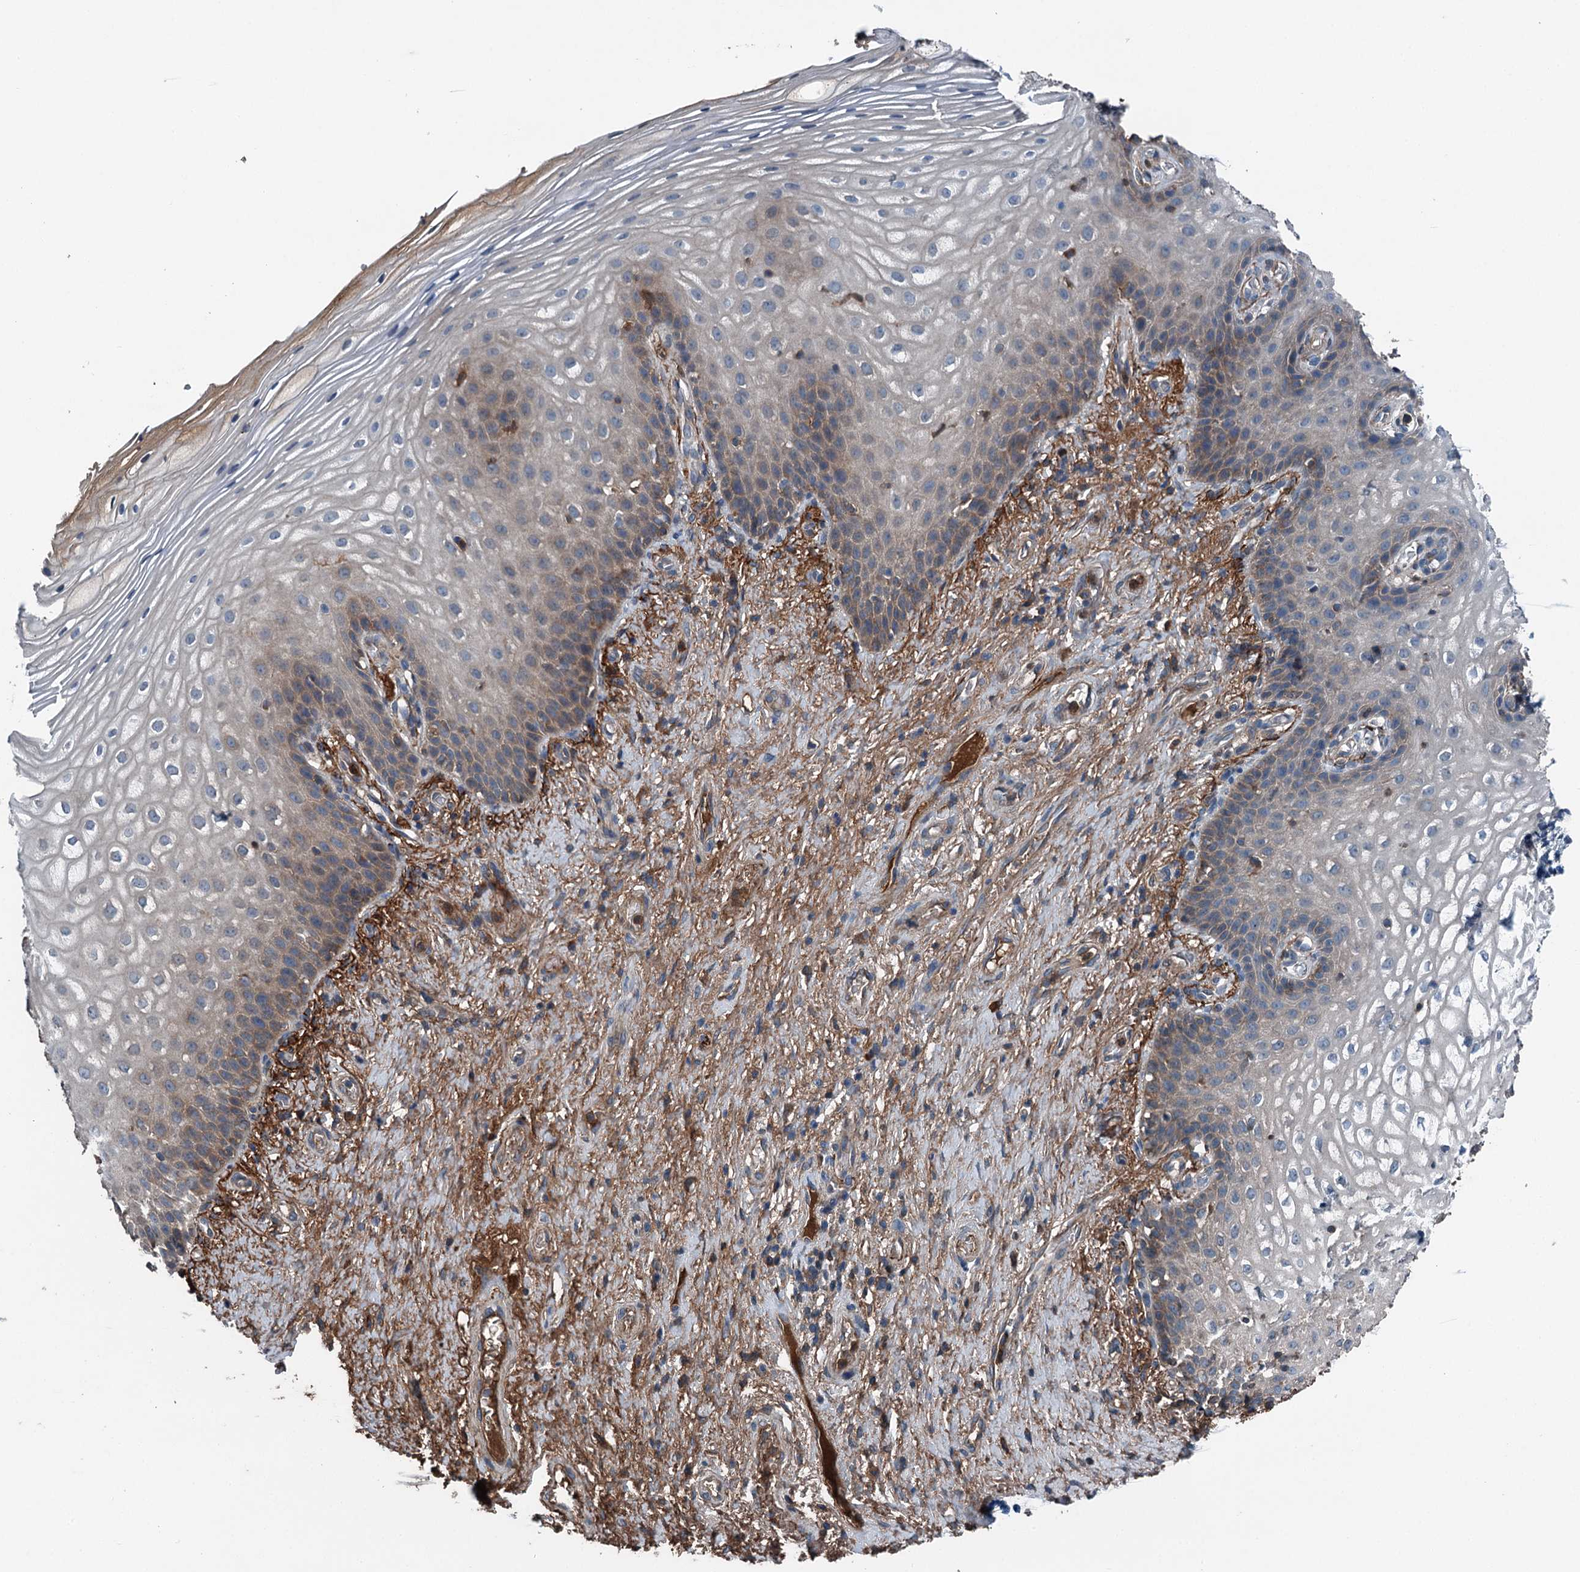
{"staining": {"intensity": "weak", "quantity": "25%-75%", "location": "cytoplasmic/membranous"}, "tissue": "vagina", "cell_type": "Squamous epithelial cells", "image_type": "normal", "snomed": [{"axis": "morphology", "description": "Normal tissue, NOS"}, {"axis": "topography", "description": "Vagina"}], "caption": "Squamous epithelial cells exhibit weak cytoplasmic/membranous positivity in approximately 25%-75% of cells in normal vagina.", "gene": "PDSS1", "patient": {"sex": "female", "age": 60}}